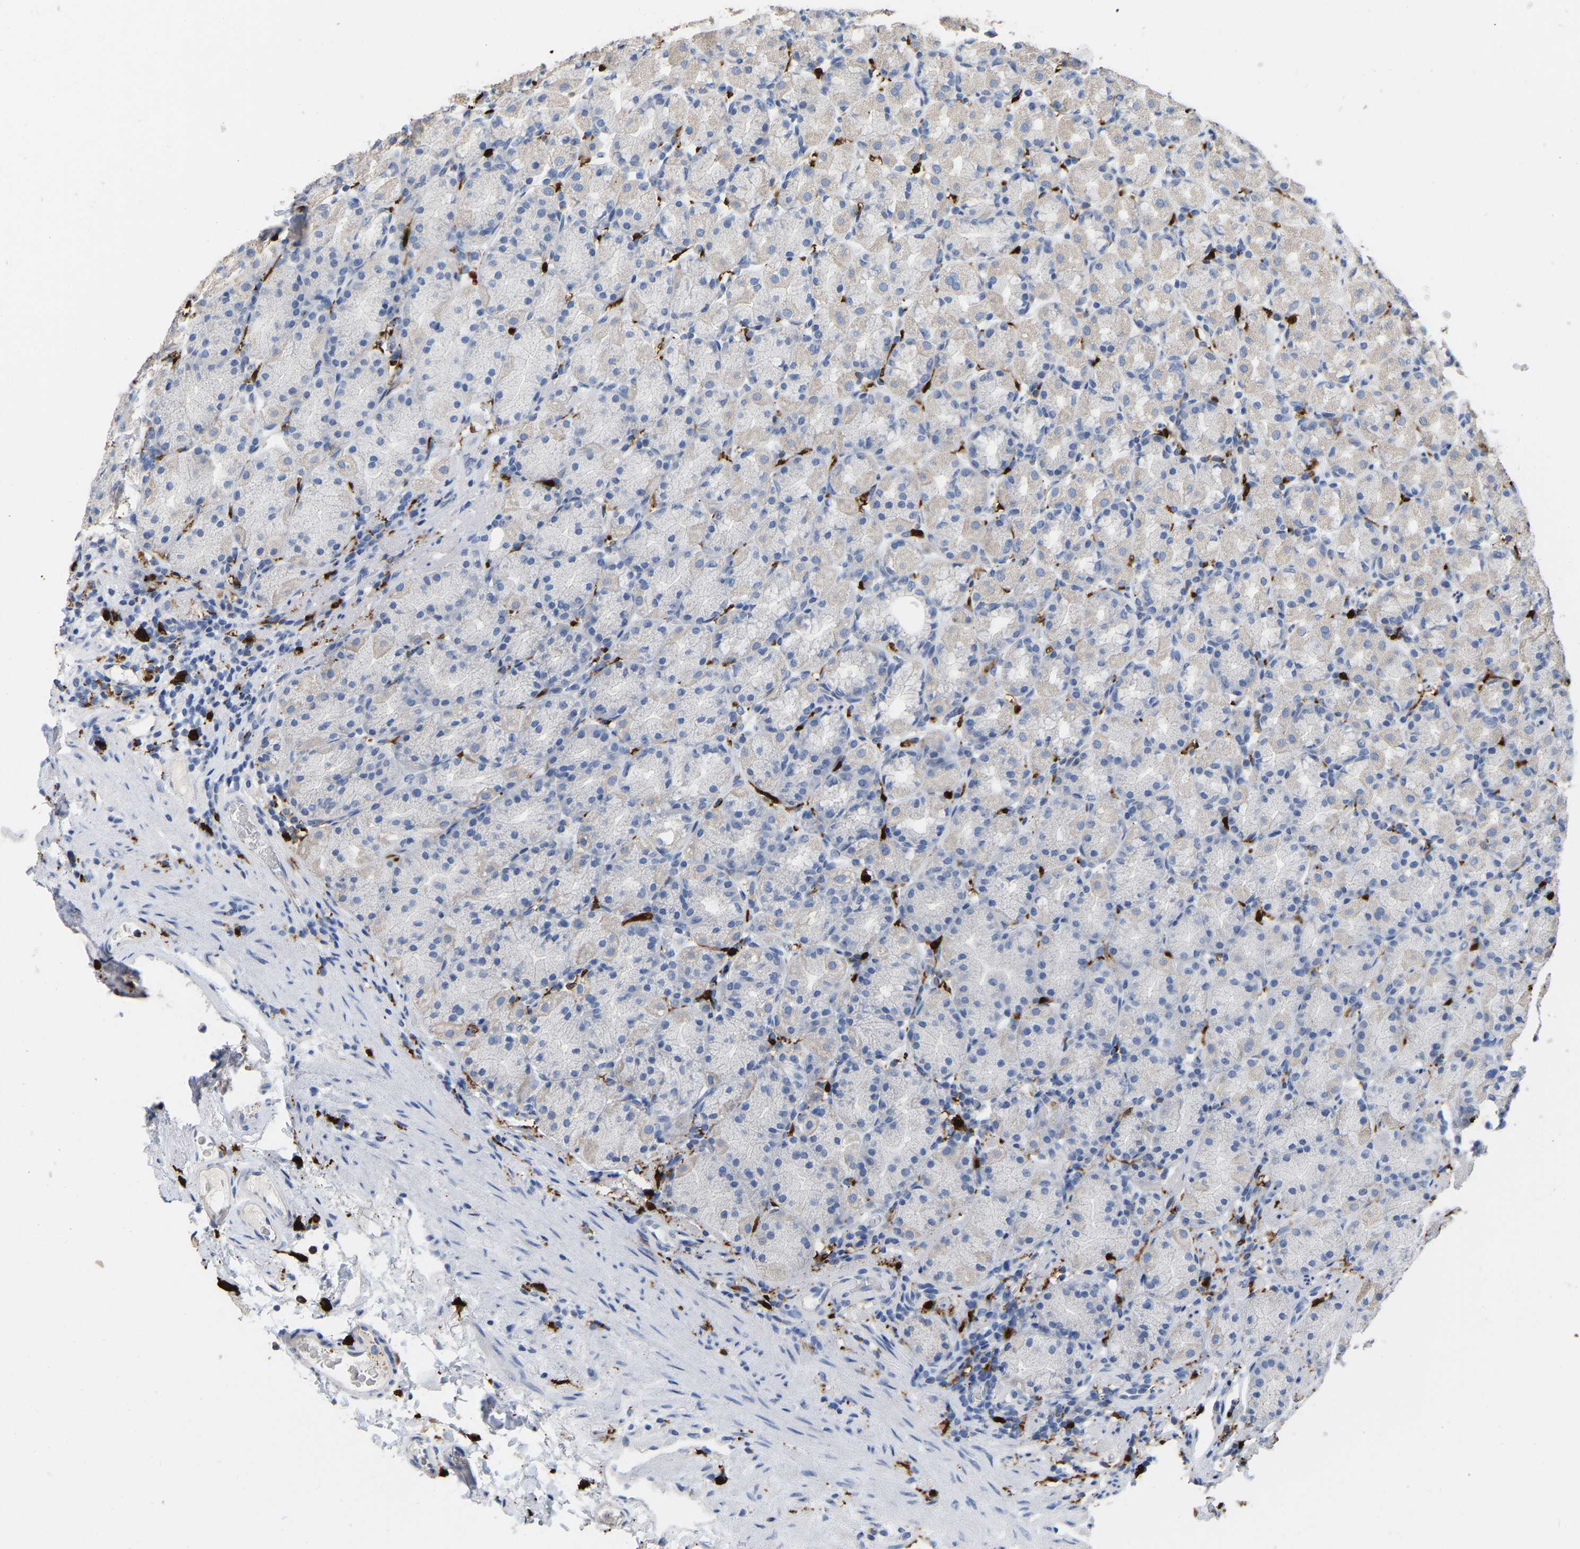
{"staining": {"intensity": "negative", "quantity": "none", "location": "none"}, "tissue": "stomach", "cell_type": "Glandular cells", "image_type": "normal", "snomed": [{"axis": "morphology", "description": "Normal tissue, NOS"}, {"axis": "topography", "description": "Stomach, upper"}], "caption": "Immunohistochemistry (IHC) image of unremarkable human stomach stained for a protein (brown), which demonstrates no positivity in glandular cells. The staining is performed using DAB (3,3'-diaminobenzidine) brown chromogen with nuclei counter-stained in using hematoxylin.", "gene": "ULBP2", "patient": {"sex": "male", "age": 68}}